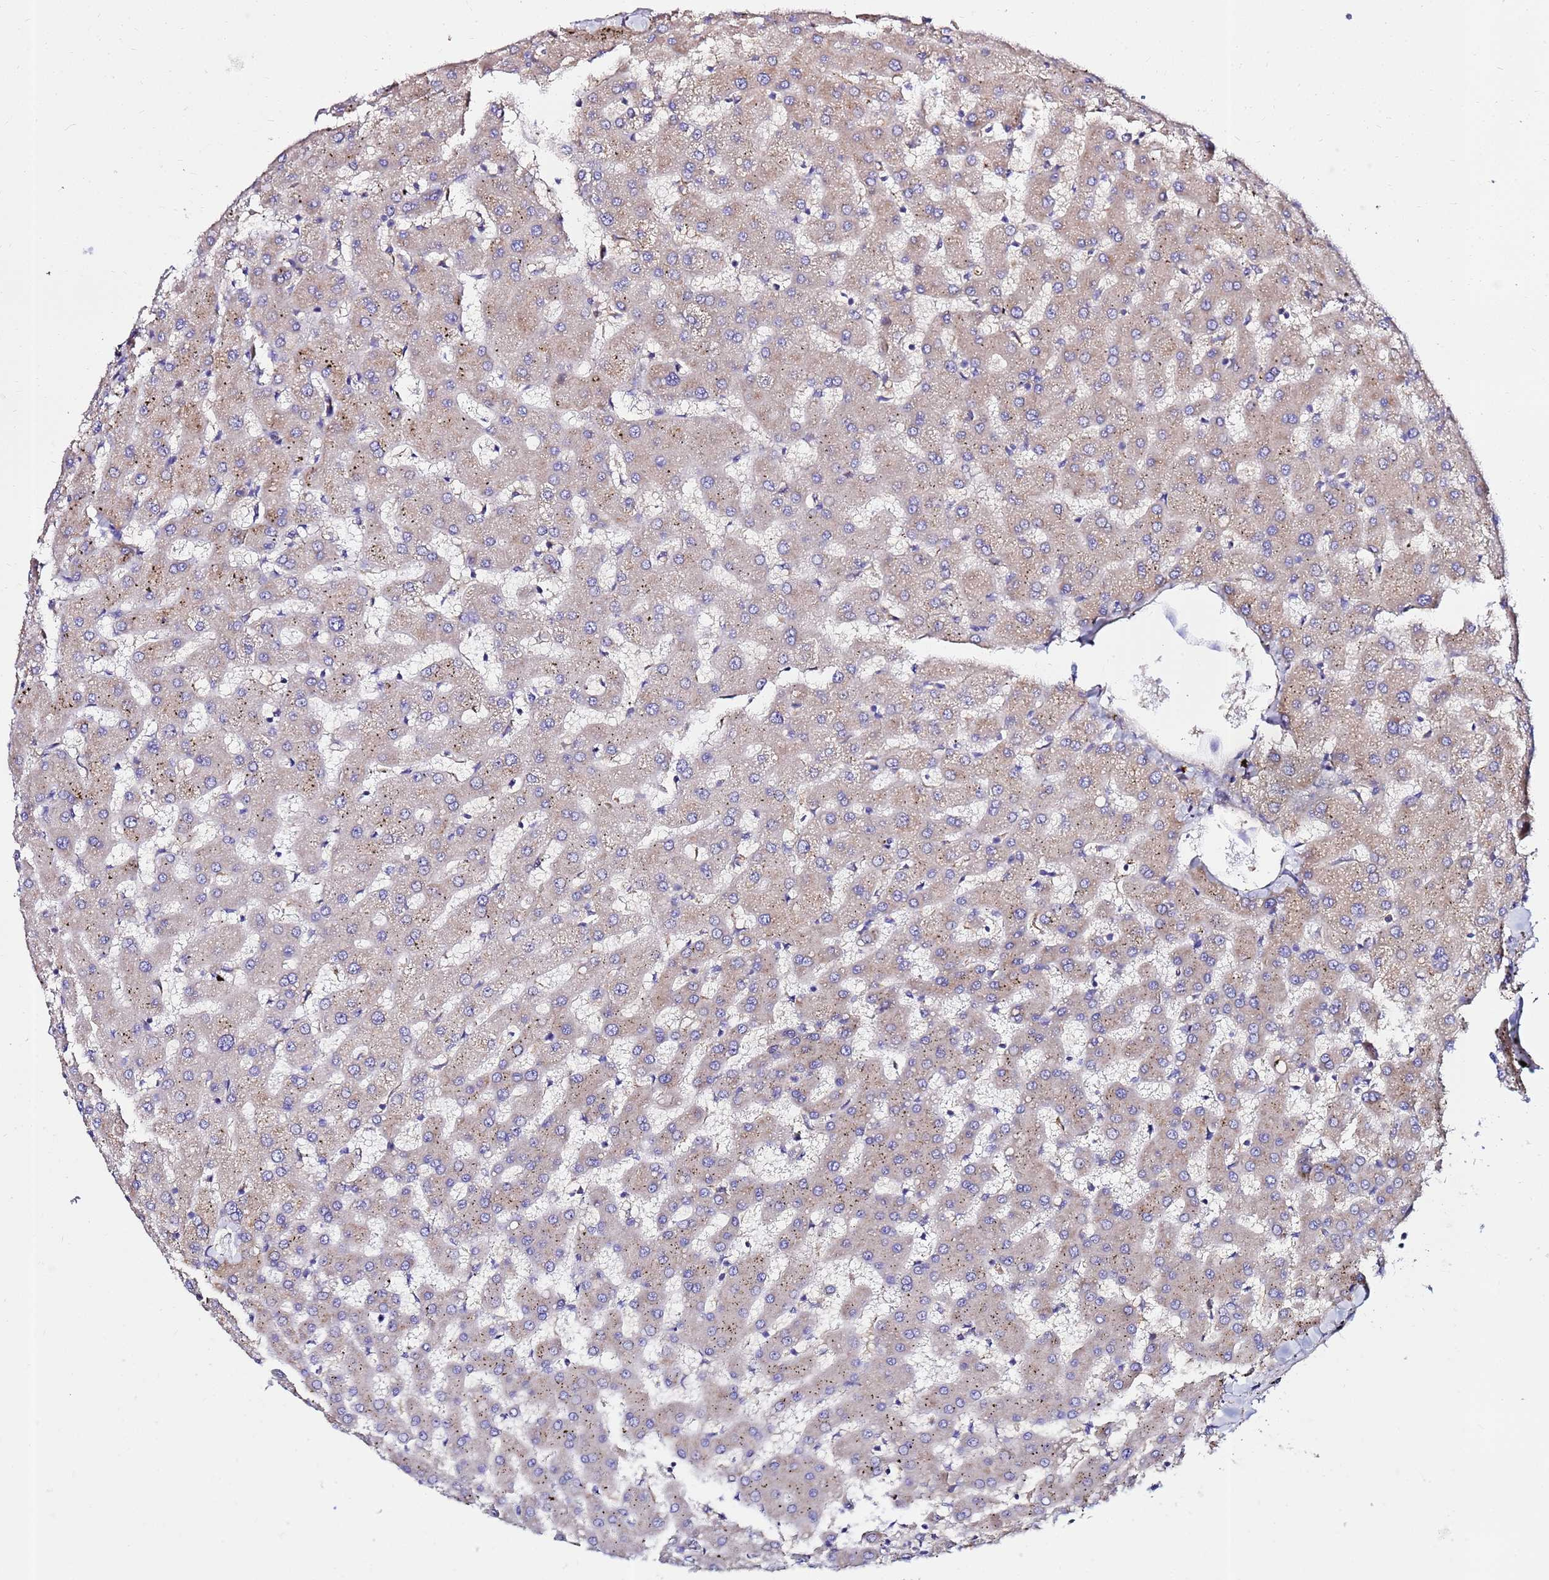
{"staining": {"intensity": "negative", "quantity": "none", "location": "none"}, "tissue": "liver", "cell_type": "Cholangiocytes", "image_type": "normal", "snomed": [{"axis": "morphology", "description": "Normal tissue, NOS"}, {"axis": "topography", "description": "Liver"}], "caption": "Histopathology image shows no significant protein expression in cholangiocytes of normal liver. (DAB (3,3'-diaminobenzidine) immunohistochemistry visualized using brightfield microscopy, high magnification).", "gene": "HERC5", "patient": {"sex": "female", "age": 63}}